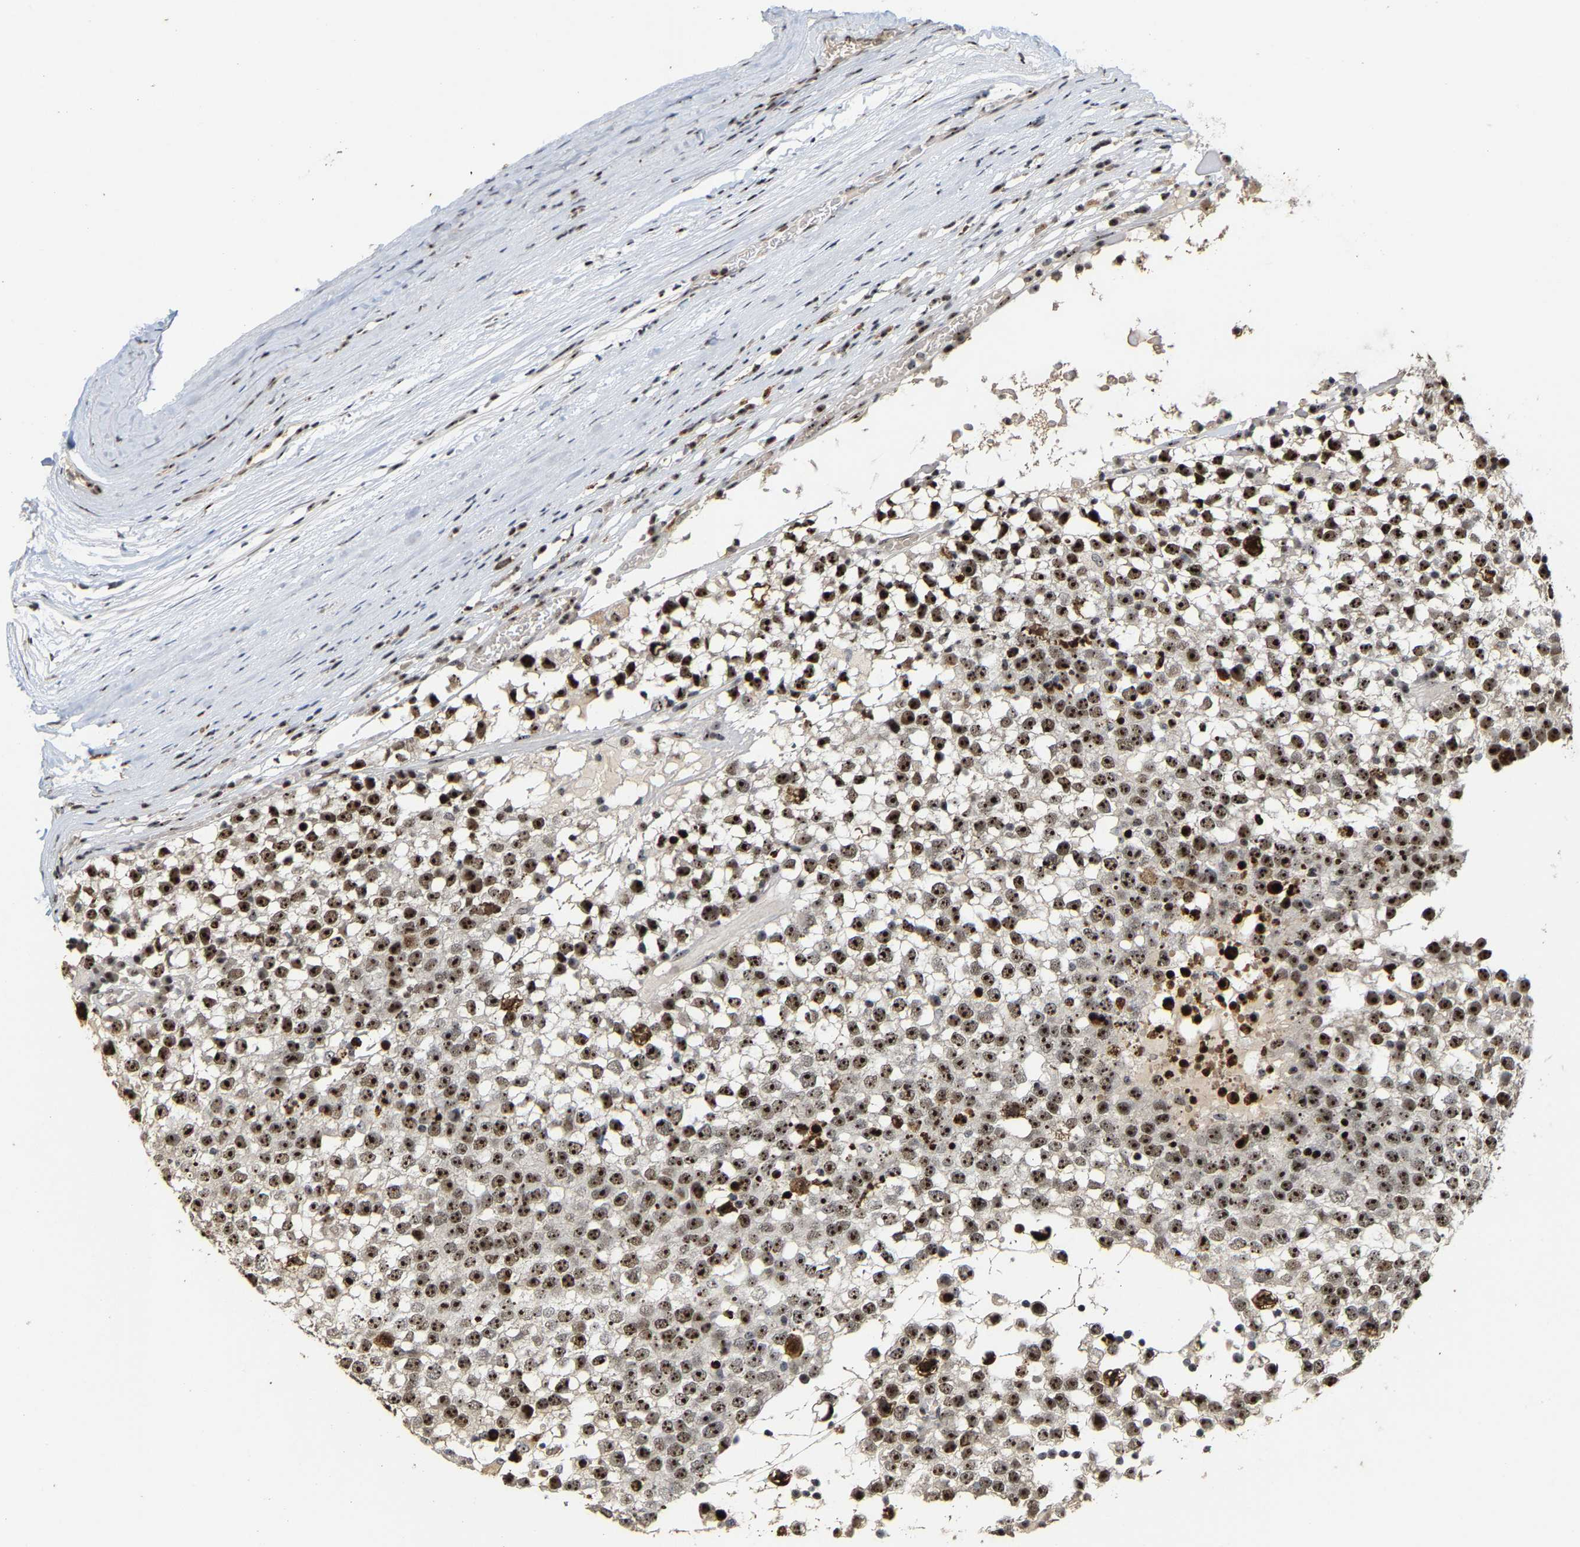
{"staining": {"intensity": "strong", "quantity": ">75%", "location": "nuclear"}, "tissue": "testis cancer", "cell_type": "Tumor cells", "image_type": "cancer", "snomed": [{"axis": "morphology", "description": "Seminoma, NOS"}, {"axis": "topography", "description": "Testis"}], "caption": "Testis cancer stained with a brown dye exhibits strong nuclear positive positivity in approximately >75% of tumor cells.", "gene": "NOP58", "patient": {"sex": "male", "age": 65}}